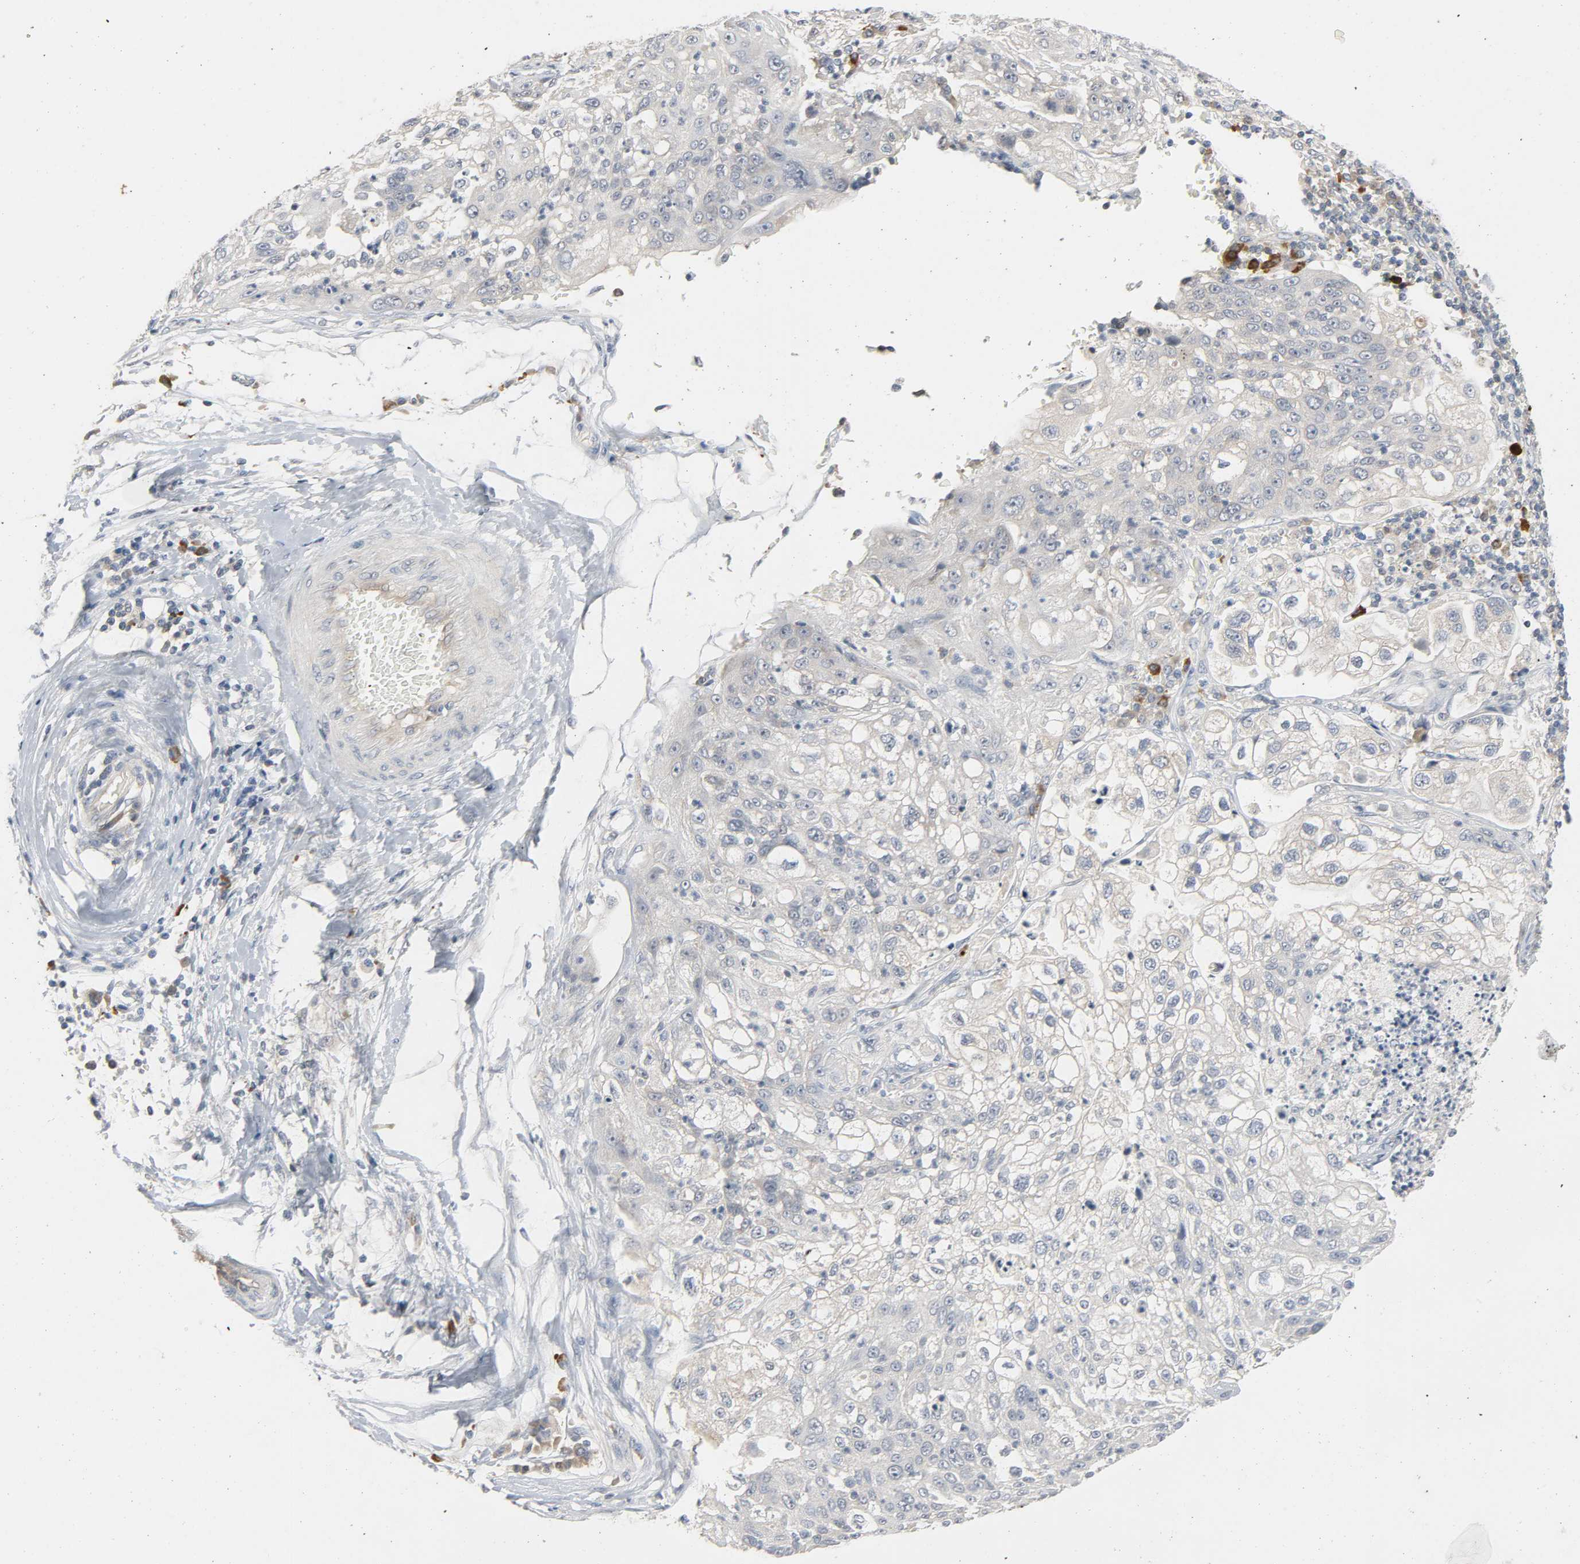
{"staining": {"intensity": "negative", "quantity": "none", "location": "none"}, "tissue": "lung cancer", "cell_type": "Tumor cells", "image_type": "cancer", "snomed": [{"axis": "morphology", "description": "Inflammation, NOS"}, {"axis": "morphology", "description": "Squamous cell carcinoma, NOS"}, {"axis": "topography", "description": "Lymph node"}, {"axis": "topography", "description": "Soft tissue"}, {"axis": "topography", "description": "Lung"}], "caption": "A high-resolution photomicrograph shows immunohistochemistry (IHC) staining of lung squamous cell carcinoma, which exhibits no significant staining in tumor cells.", "gene": "CD4", "patient": {"sex": "male", "age": 66}}